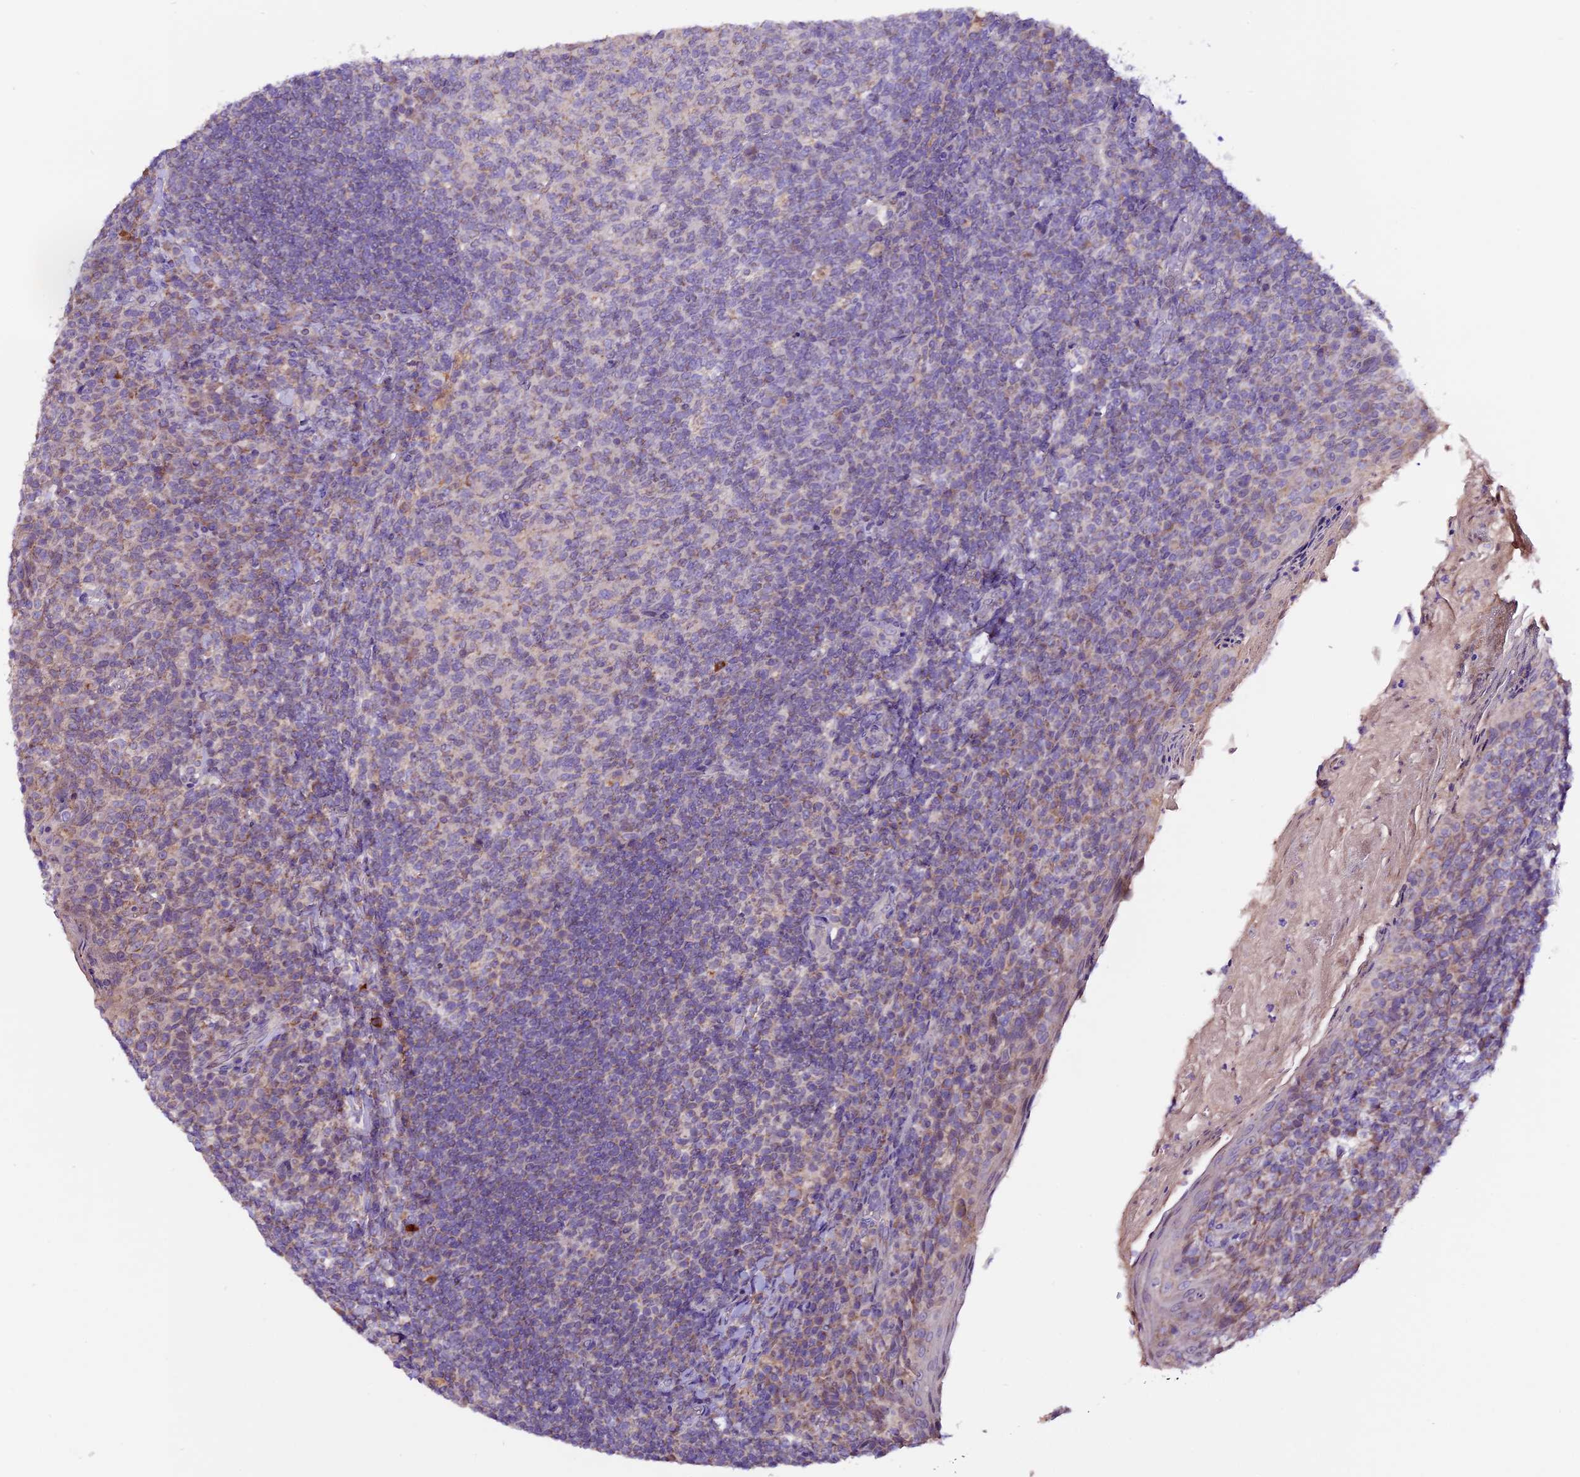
{"staining": {"intensity": "negative", "quantity": "none", "location": "none"}, "tissue": "tonsil", "cell_type": "Germinal center cells", "image_type": "normal", "snomed": [{"axis": "morphology", "description": "Normal tissue, NOS"}, {"axis": "topography", "description": "Tonsil"}], "caption": "IHC image of unremarkable tonsil: human tonsil stained with DAB (3,3'-diaminobenzidine) displays no significant protein expression in germinal center cells.", "gene": "DDX28", "patient": {"sex": "female", "age": 10}}